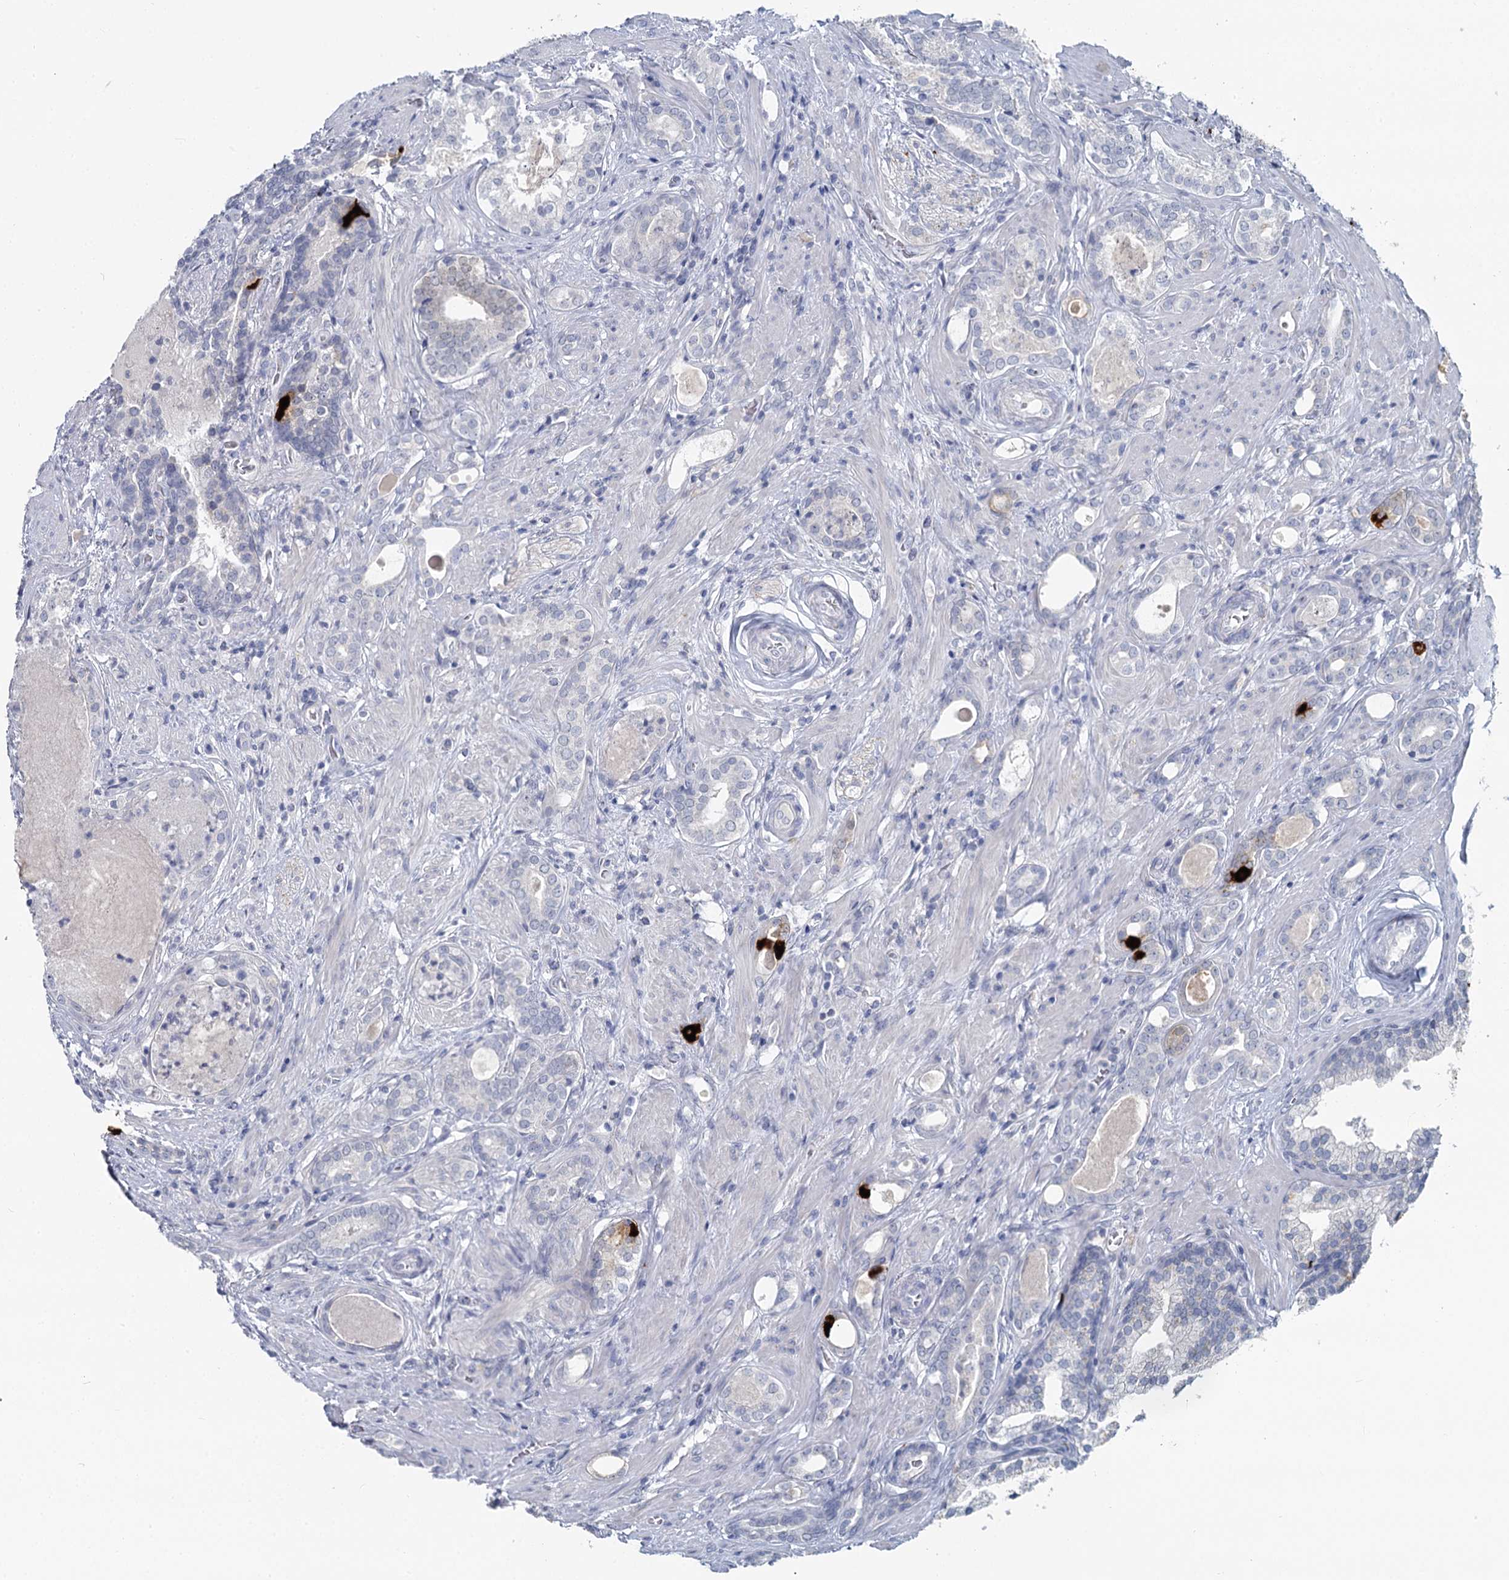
{"staining": {"intensity": "negative", "quantity": "none", "location": "none"}, "tissue": "prostate cancer", "cell_type": "Tumor cells", "image_type": "cancer", "snomed": [{"axis": "morphology", "description": "Adenocarcinoma, High grade"}, {"axis": "topography", "description": "Prostate"}], "caption": "DAB immunohistochemical staining of adenocarcinoma (high-grade) (prostate) demonstrates no significant expression in tumor cells.", "gene": "CHGA", "patient": {"sex": "male", "age": 58}}